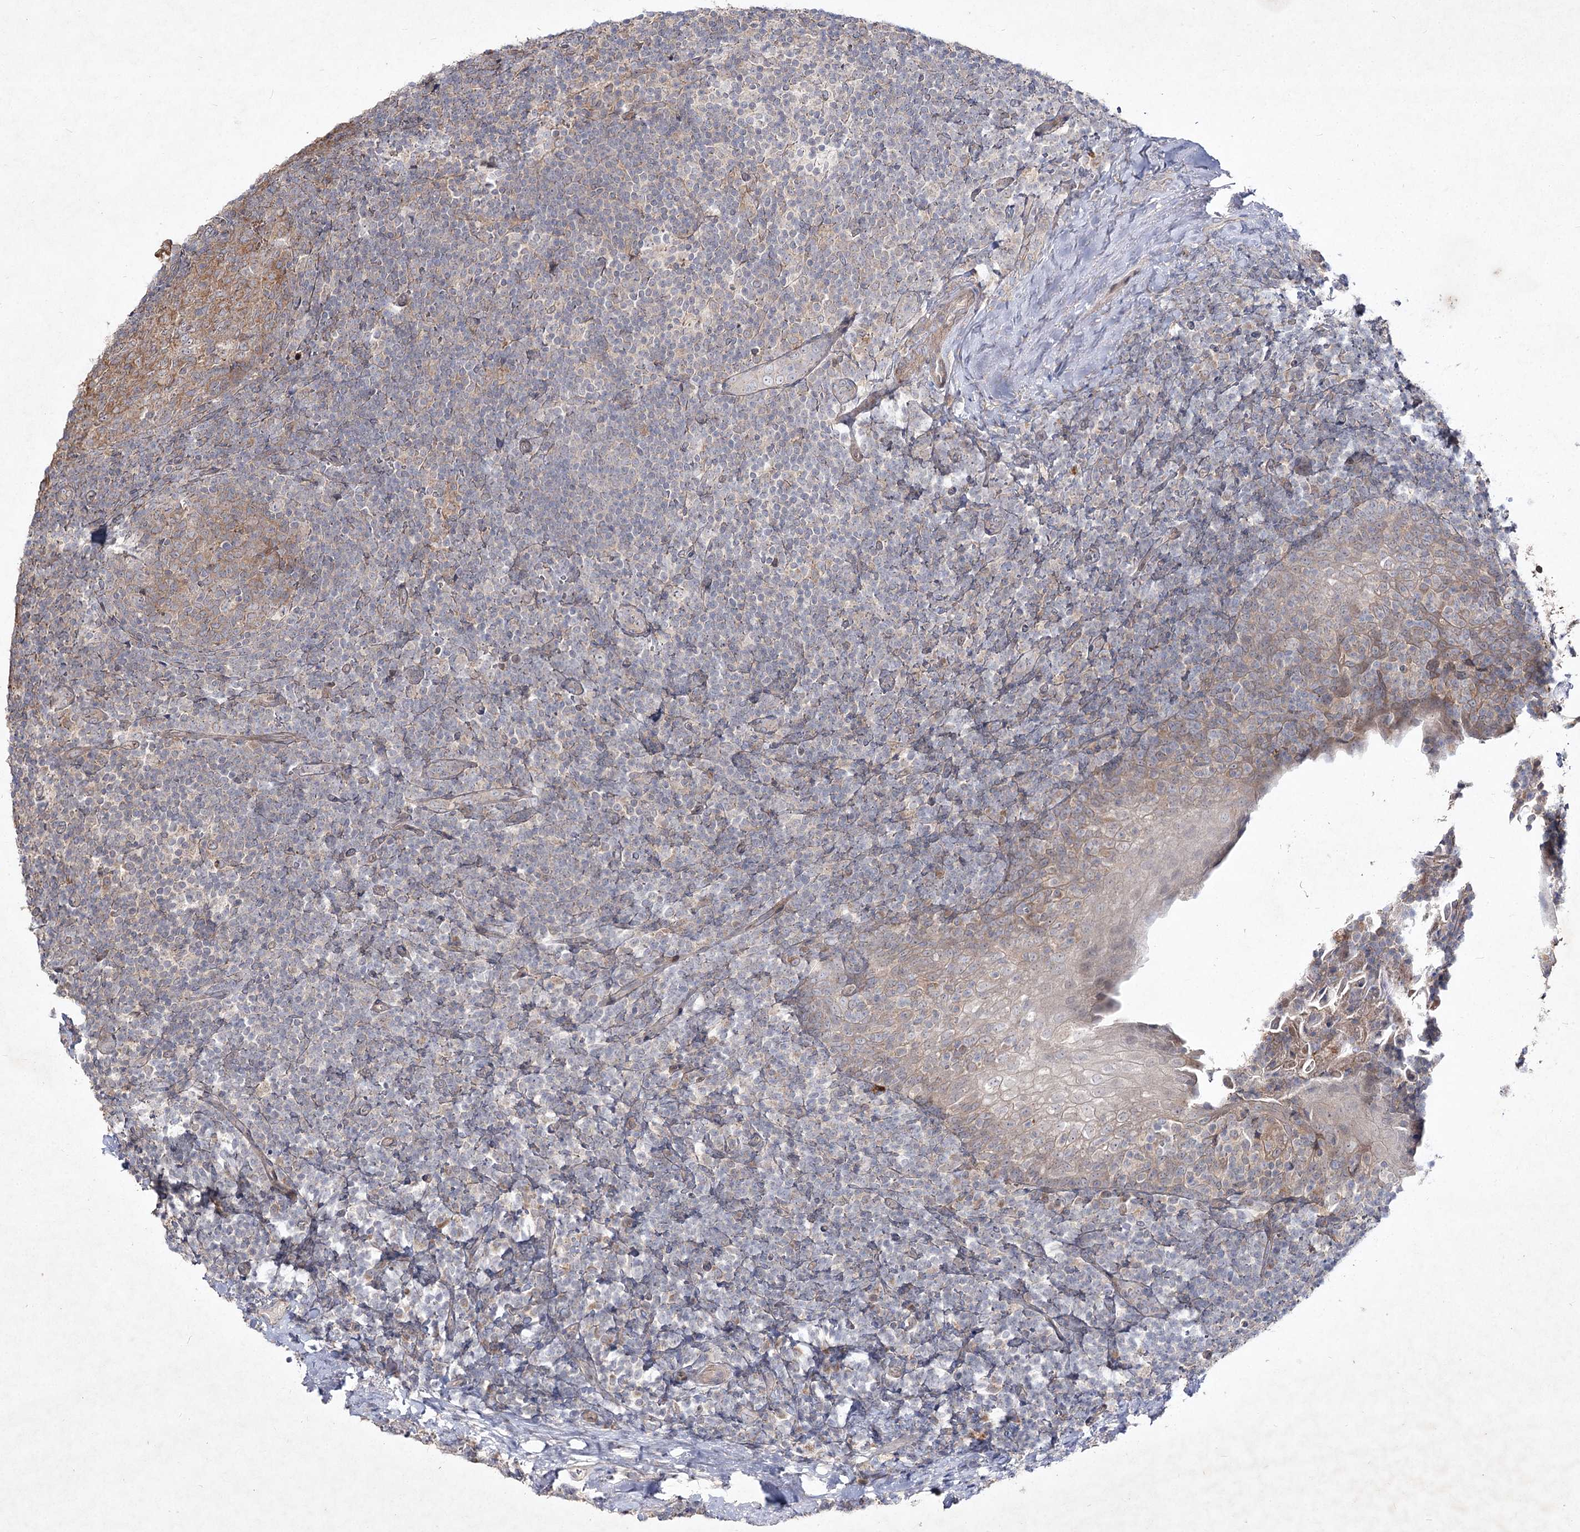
{"staining": {"intensity": "weak", "quantity": "25%-75%", "location": "cytoplasmic/membranous"}, "tissue": "tonsil", "cell_type": "Germinal center cells", "image_type": "normal", "snomed": [{"axis": "morphology", "description": "Normal tissue, NOS"}, {"axis": "topography", "description": "Tonsil"}], "caption": "Brown immunohistochemical staining in benign tonsil displays weak cytoplasmic/membranous staining in about 25%-75% of germinal center cells. The staining is performed using DAB (3,3'-diaminobenzidine) brown chromogen to label protein expression. The nuclei are counter-stained blue using hematoxylin.", "gene": "CIB2", "patient": {"sex": "male", "age": 37}}